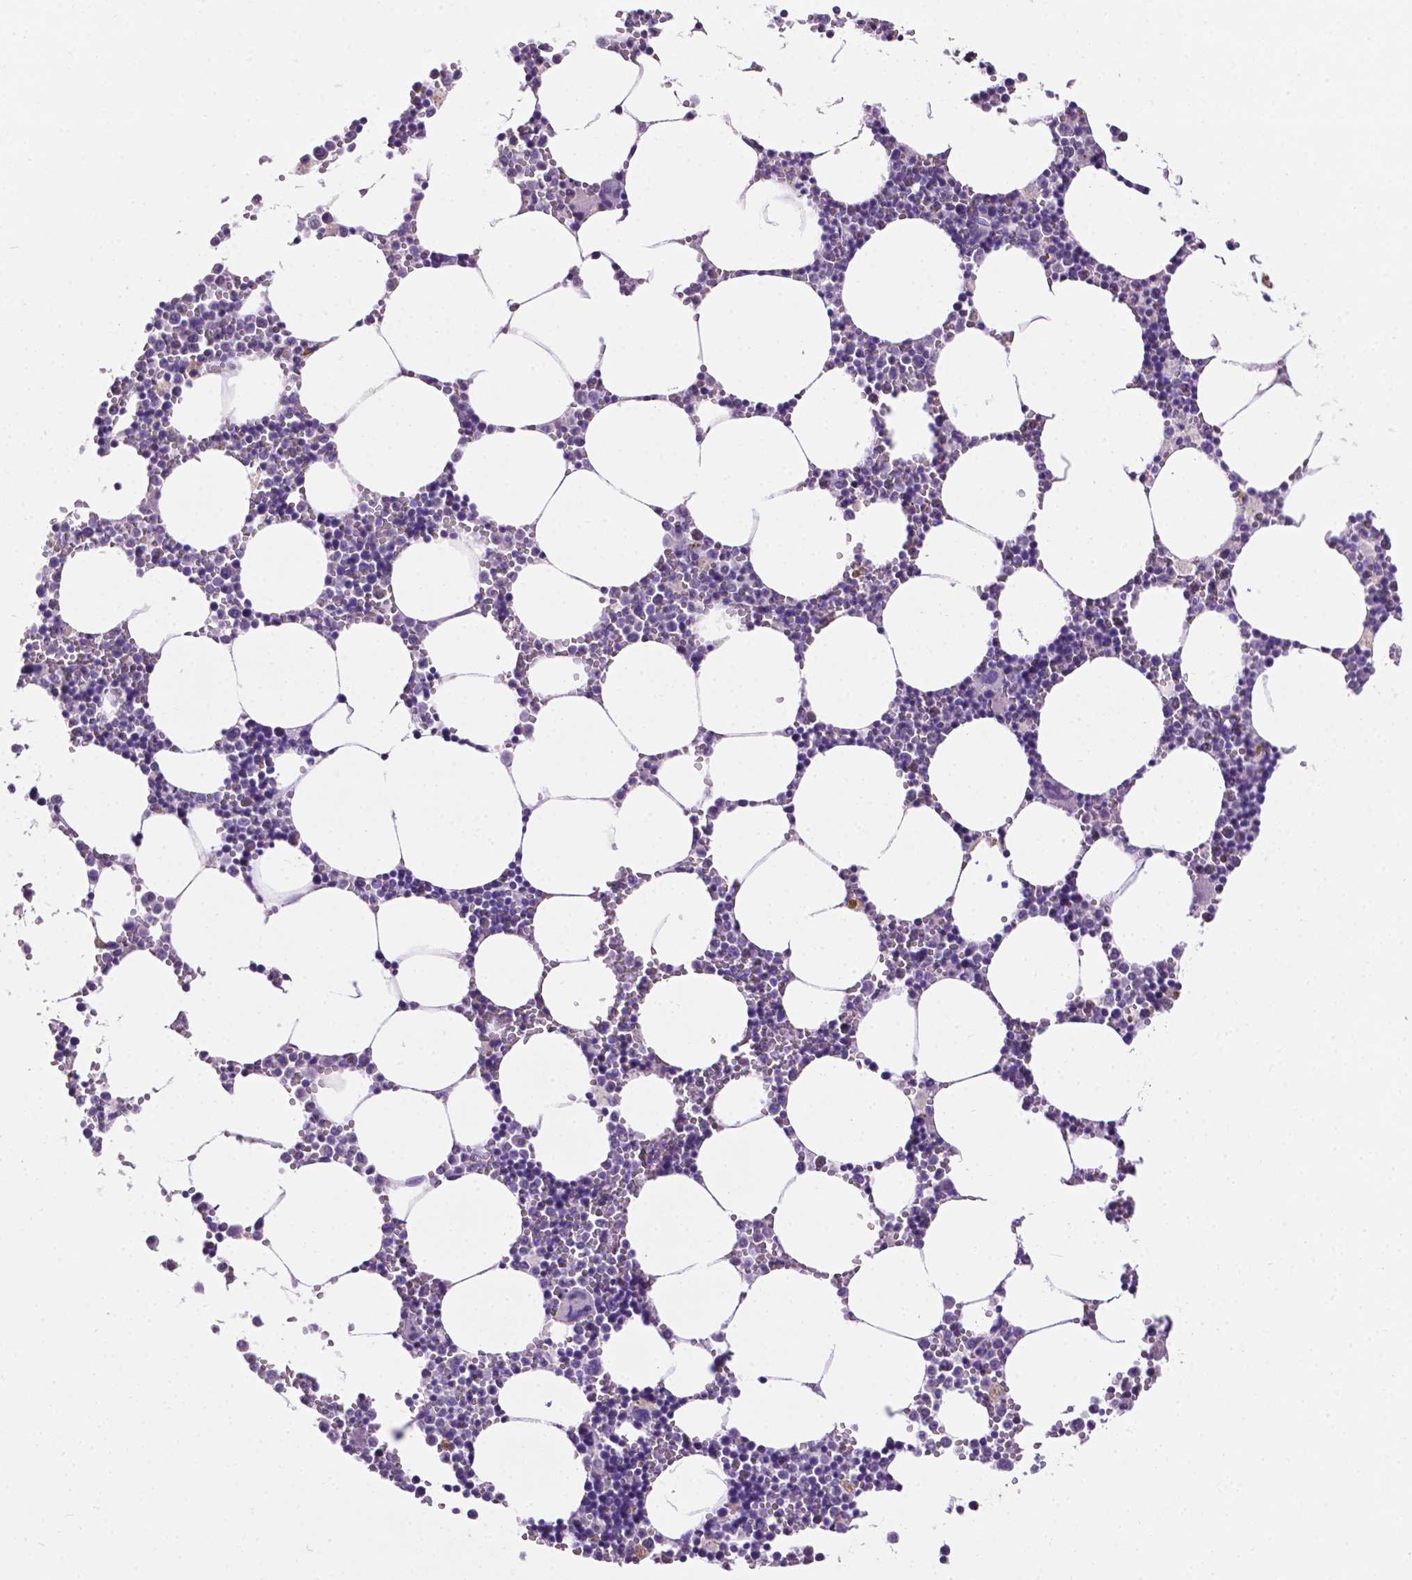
{"staining": {"intensity": "negative", "quantity": "none", "location": "none"}, "tissue": "bone marrow", "cell_type": "Hematopoietic cells", "image_type": "normal", "snomed": [{"axis": "morphology", "description": "Normal tissue, NOS"}, {"axis": "topography", "description": "Bone marrow"}], "caption": "Immunohistochemistry of unremarkable bone marrow reveals no positivity in hematopoietic cells. (DAB (3,3'-diaminobenzidine) immunohistochemistry, high magnification).", "gene": "TACSTD2", "patient": {"sex": "male", "age": 54}}